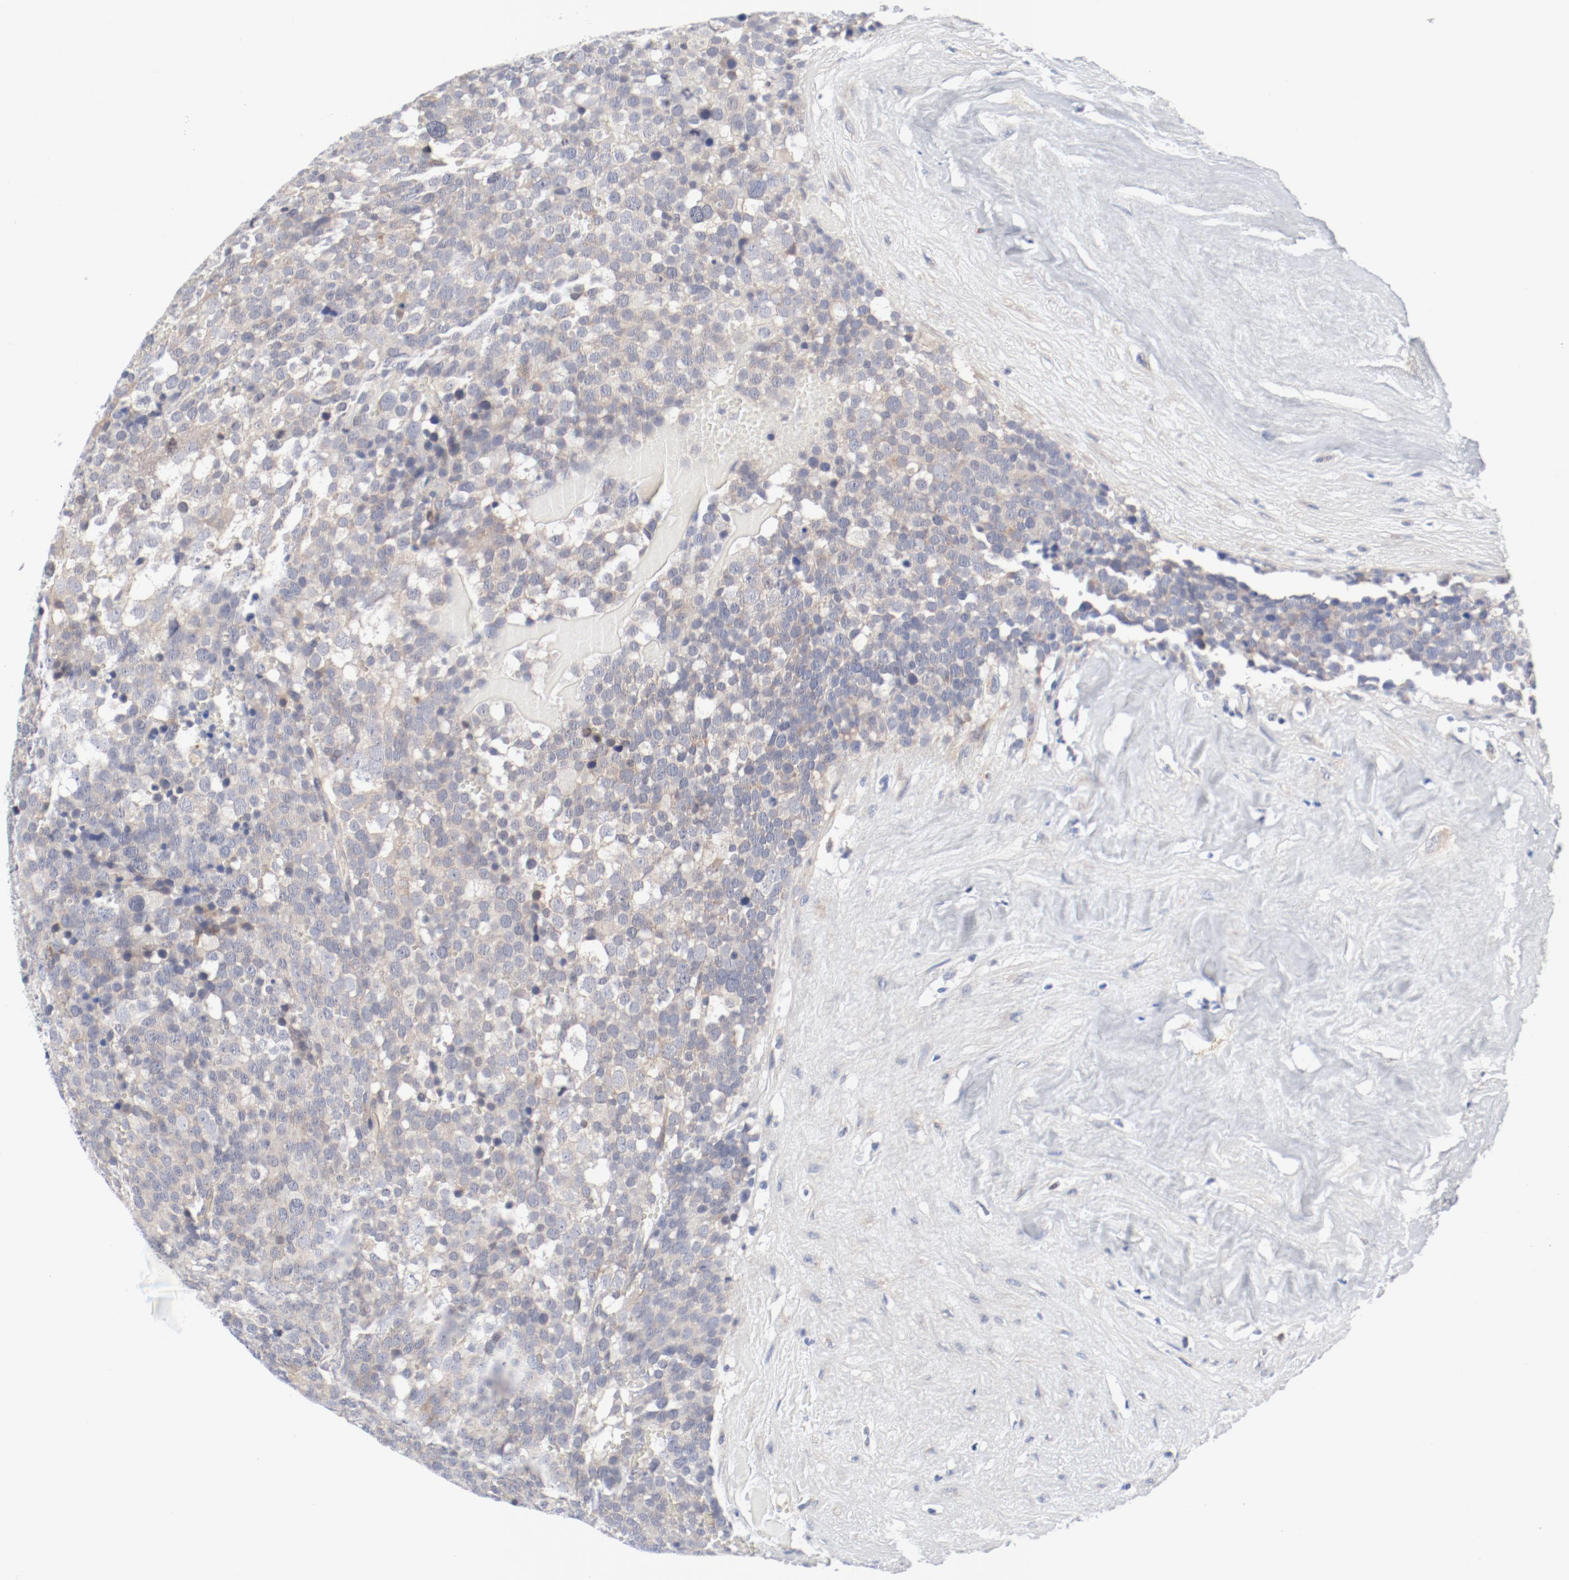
{"staining": {"intensity": "weak", "quantity": "25%-75%", "location": "cytoplasmic/membranous"}, "tissue": "testis cancer", "cell_type": "Tumor cells", "image_type": "cancer", "snomed": [{"axis": "morphology", "description": "Seminoma, NOS"}, {"axis": "topography", "description": "Testis"}], "caption": "Tumor cells exhibit low levels of weak cytoplasmic/membranous staining in about 25%-75% of cells in human testis seminoma.", "gene": "BAD", "patient": {"sex": "male", "age": 71}}